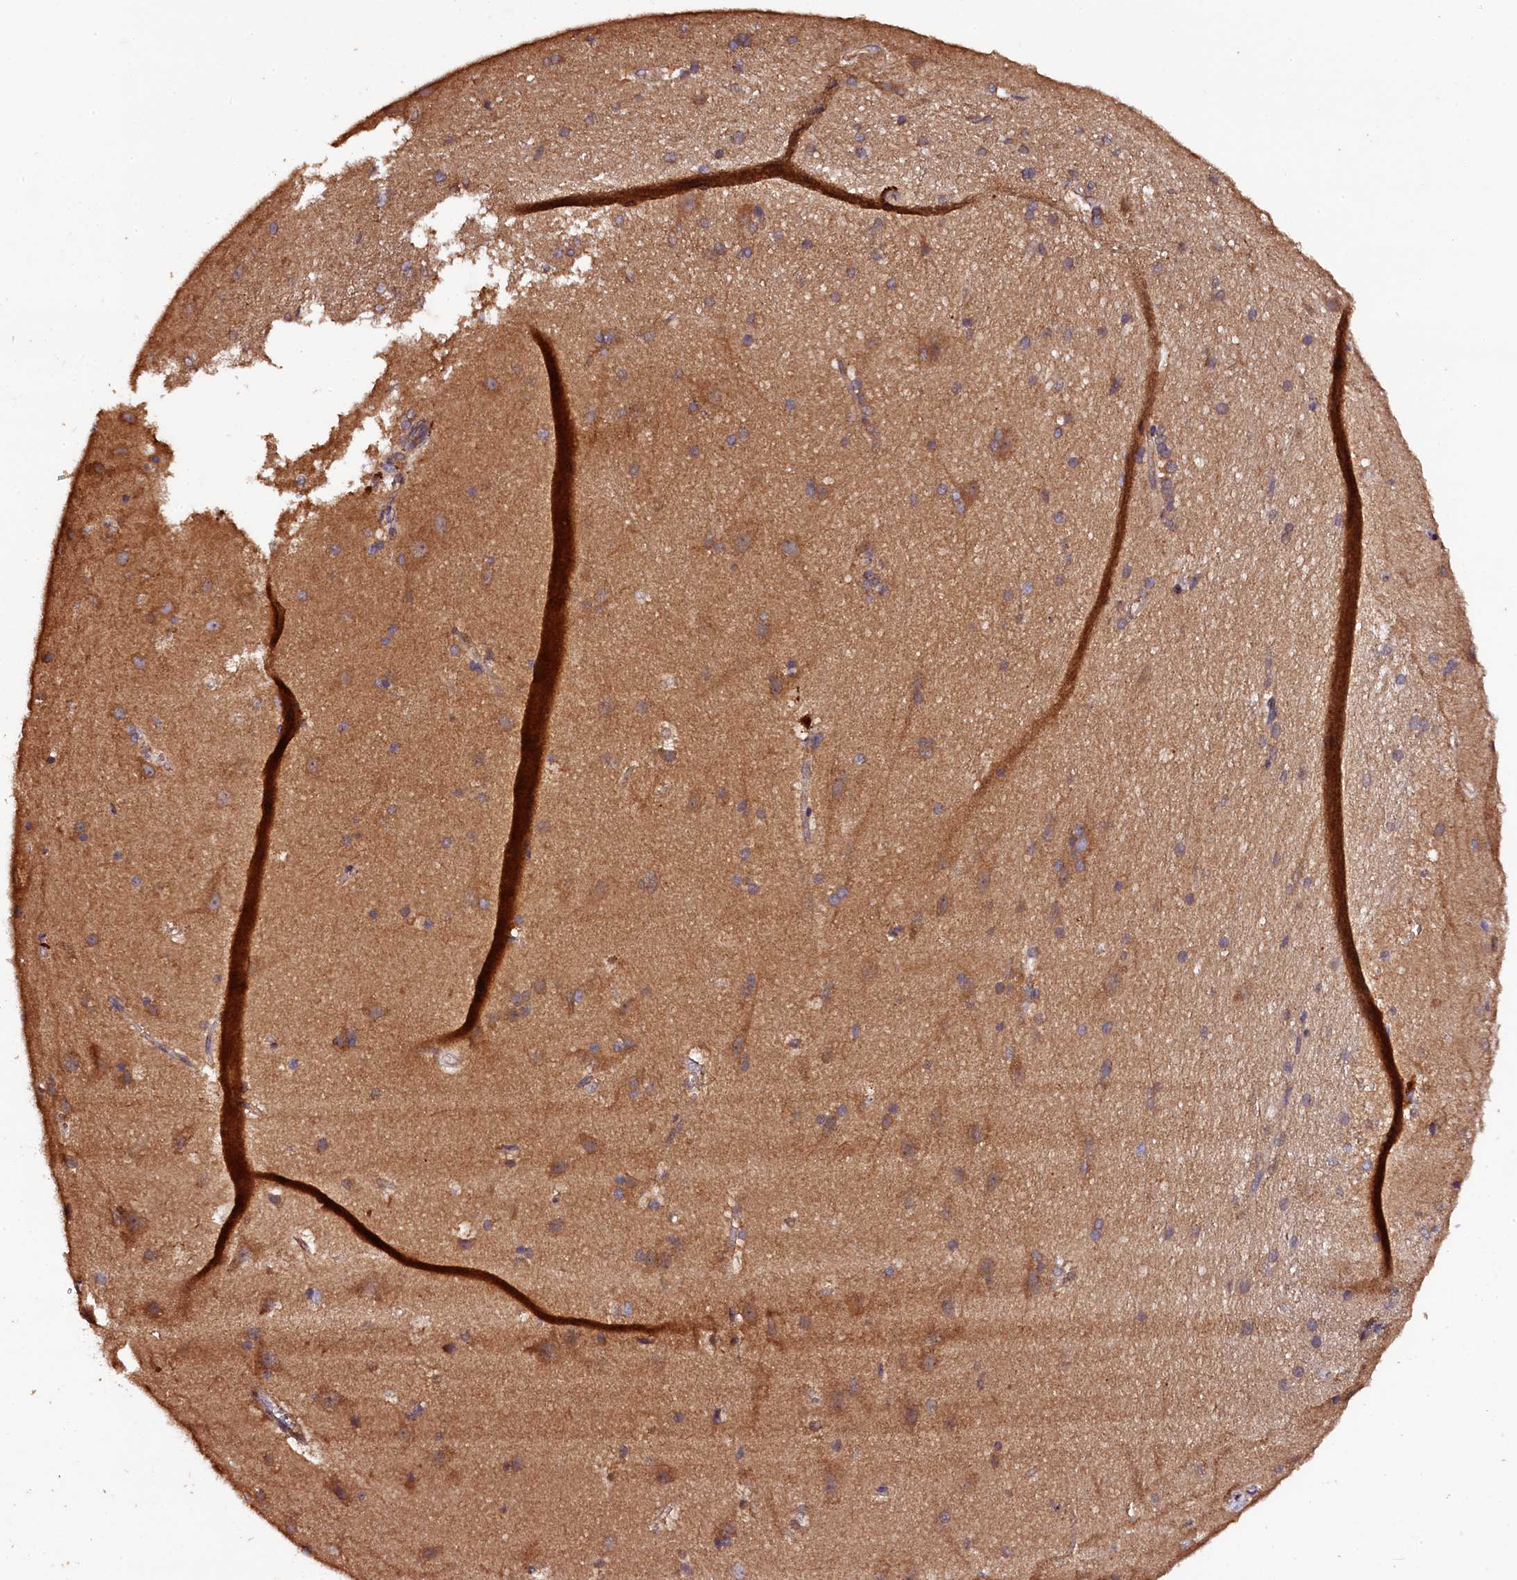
{"staining": {"intensity": "negative", "quantity": "none", "location": "none"}, "tissue": "cerebral cortex", "cell_type": "Endothelial cells", "image_type": "normal", "snomed": [{"axis": "morphology", "description": "Normal tissue, NOS"}, {"axis": "topography", "description": "Cerebral cortex"}], "caption": "Immunohistochemical staining of benign human cerebral cortex displays no significant staining in endothelial cells.", "gene": "KLC2", "patient": {"sex": "male", "age": 54}}